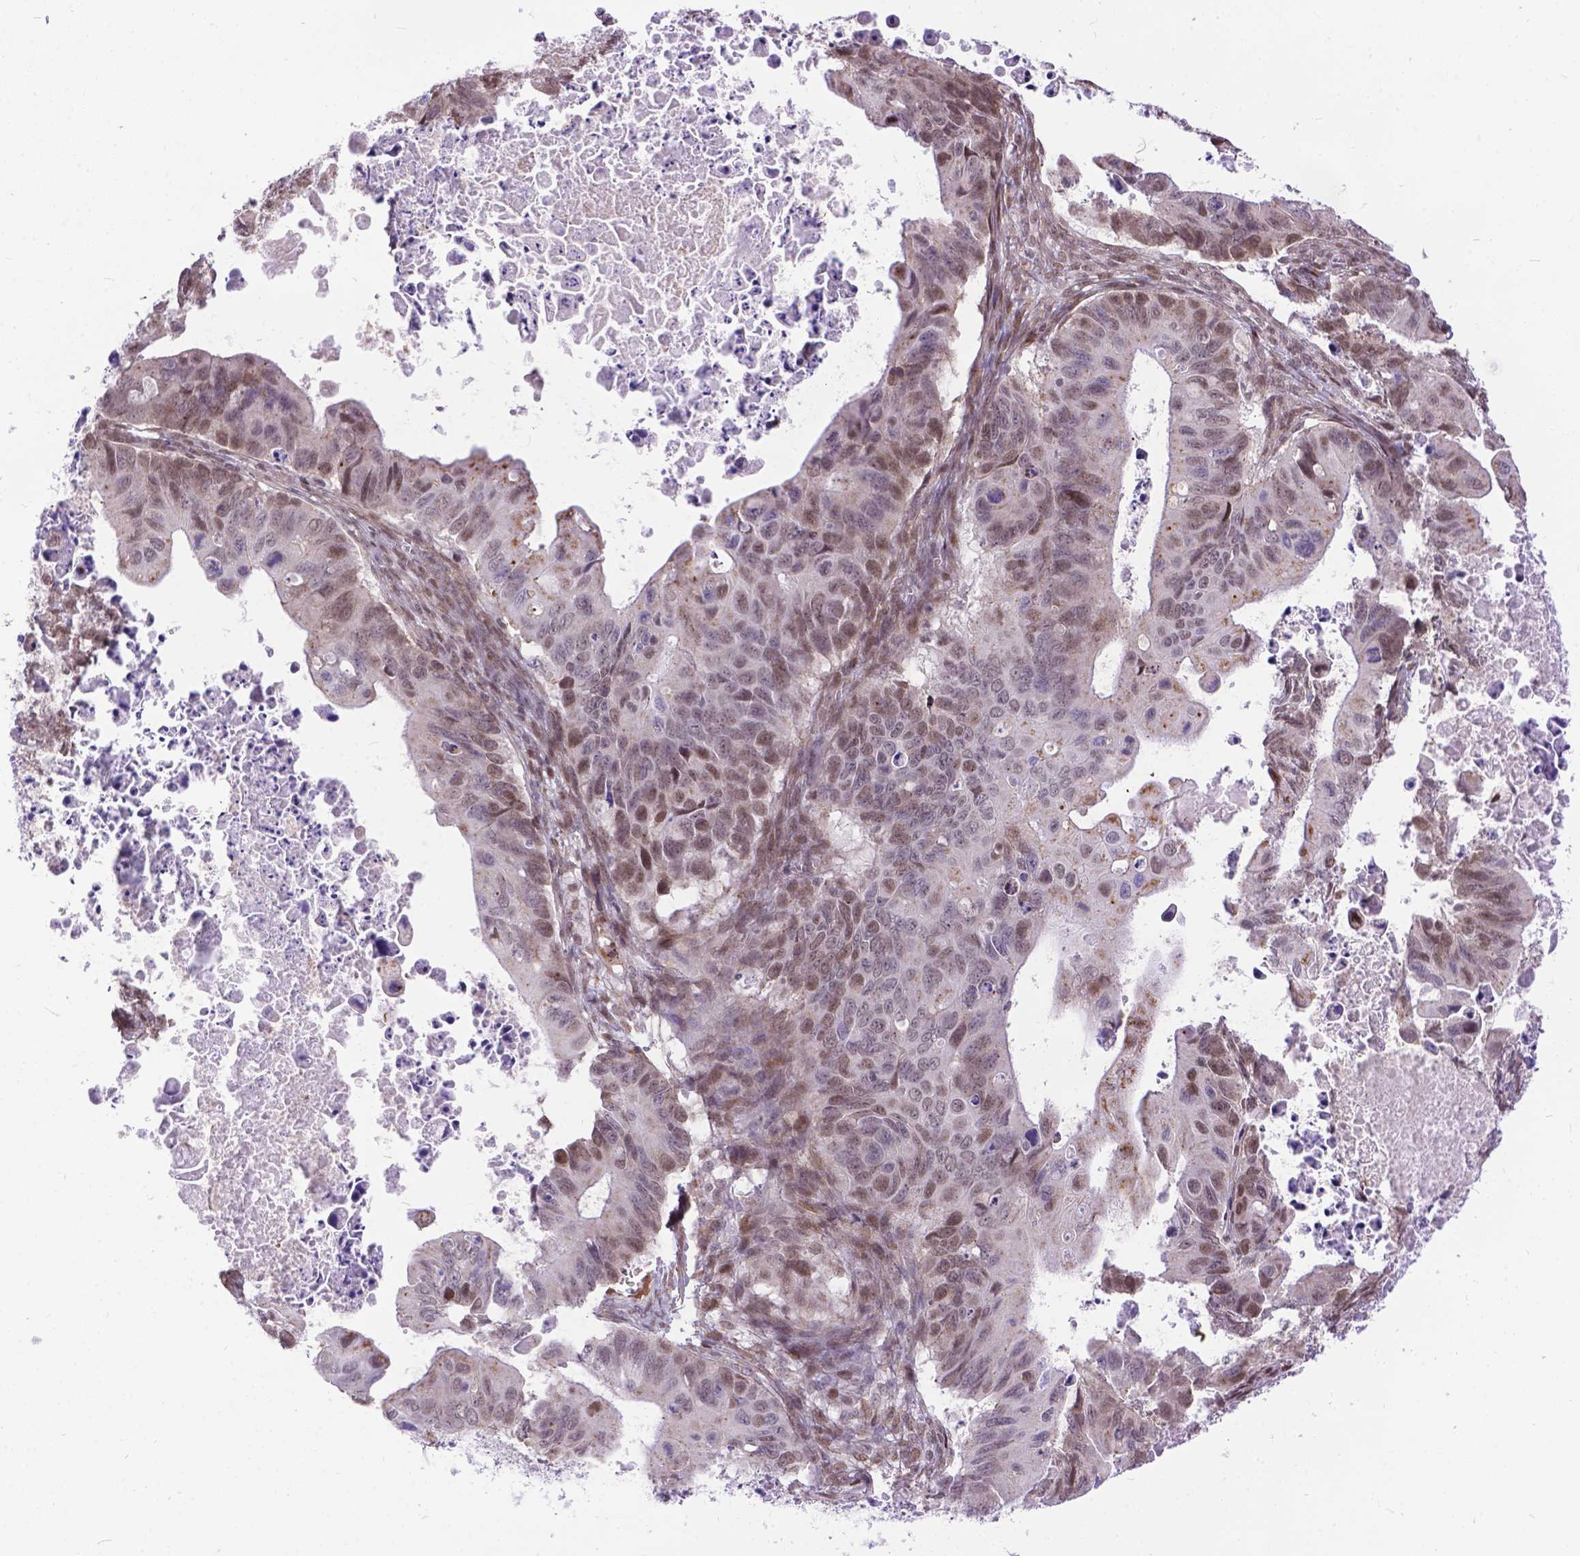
{"staining": {"intensity": "weak", "quantity": "25%-75%", "location": "cytoplasmic/membranous,nuclear"}, "tissue": "ovarian cancer", "cell_type": "Tumor cells", "image_type": "cancer", "snomed": [{"axis": "morphology", "description": "Cystadenocarcinoma, mucinous, NOS"}, {"axis": "topography", "description": "Ovary"}], "caption": "Immunohistochemical staining of human mucinous cystadenocarcinoma (ovarian) displays low levels of weak cytoplasmic/membranous and nuclear expression in approximately 25%-75% of tumor cells.", "gene": "FAM124B", "patient": {"sex": "female", "age": 64}}